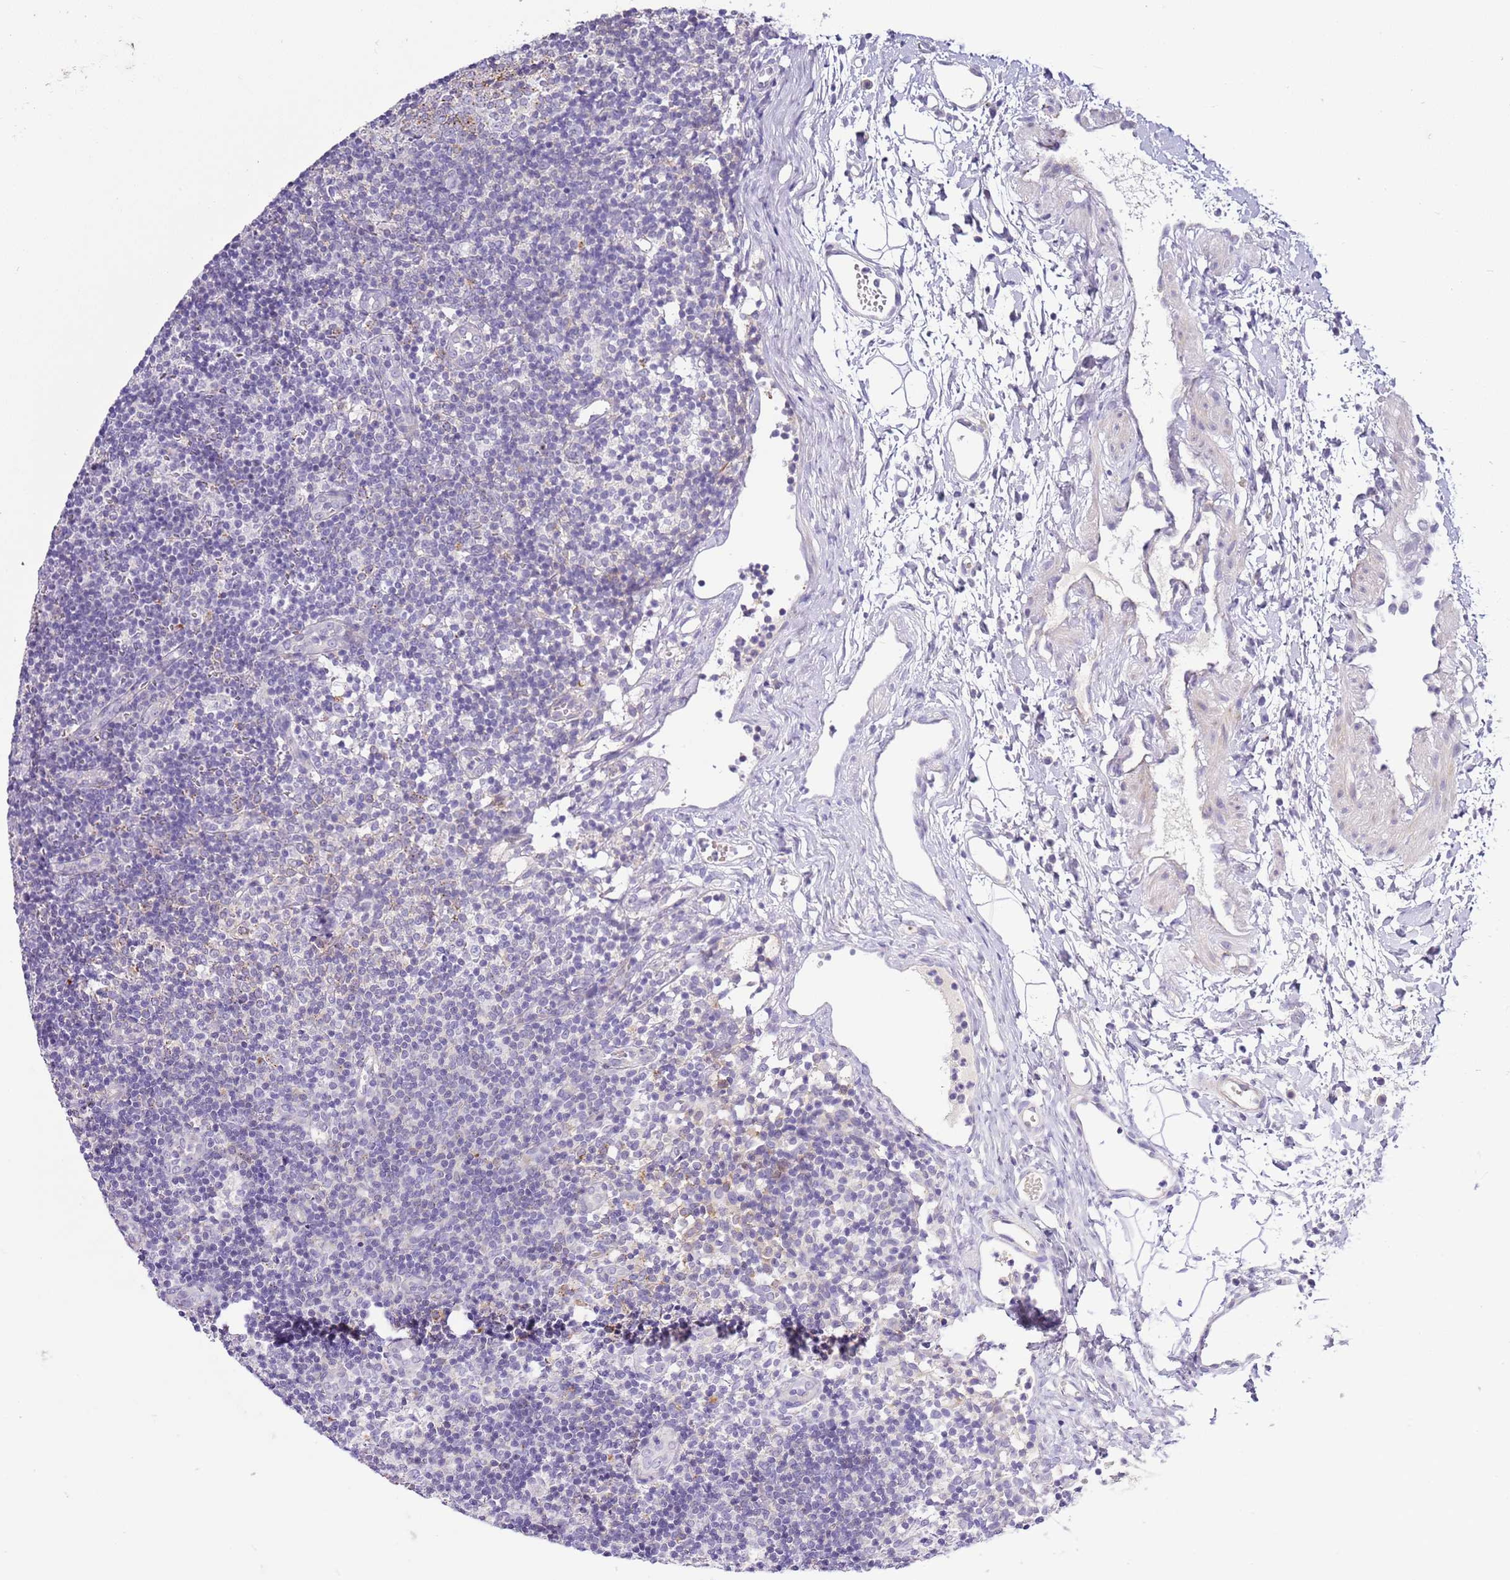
{"staining": {"intensity": "negative", "quantity": "none", "location": "none"}, "tissue": "lymph node", "cell_type": "Germinal center cells", "image_type": "normal", "snomed": [{"axis": "morphology", "description": "Normal tissue, NOS"}, {"axis": "topography", "description": "Lymph node"}], "caption": "Histopathology image shows no significant protein staining in germinal center cells of normal lymph node. (DAB (3,3'-diaminobenzidine) immunohistochemistry visualized using brightfield microscopy, high magnification).", "gene": "ABHD17A", "patient": {"sex": "female", "age": 37}}